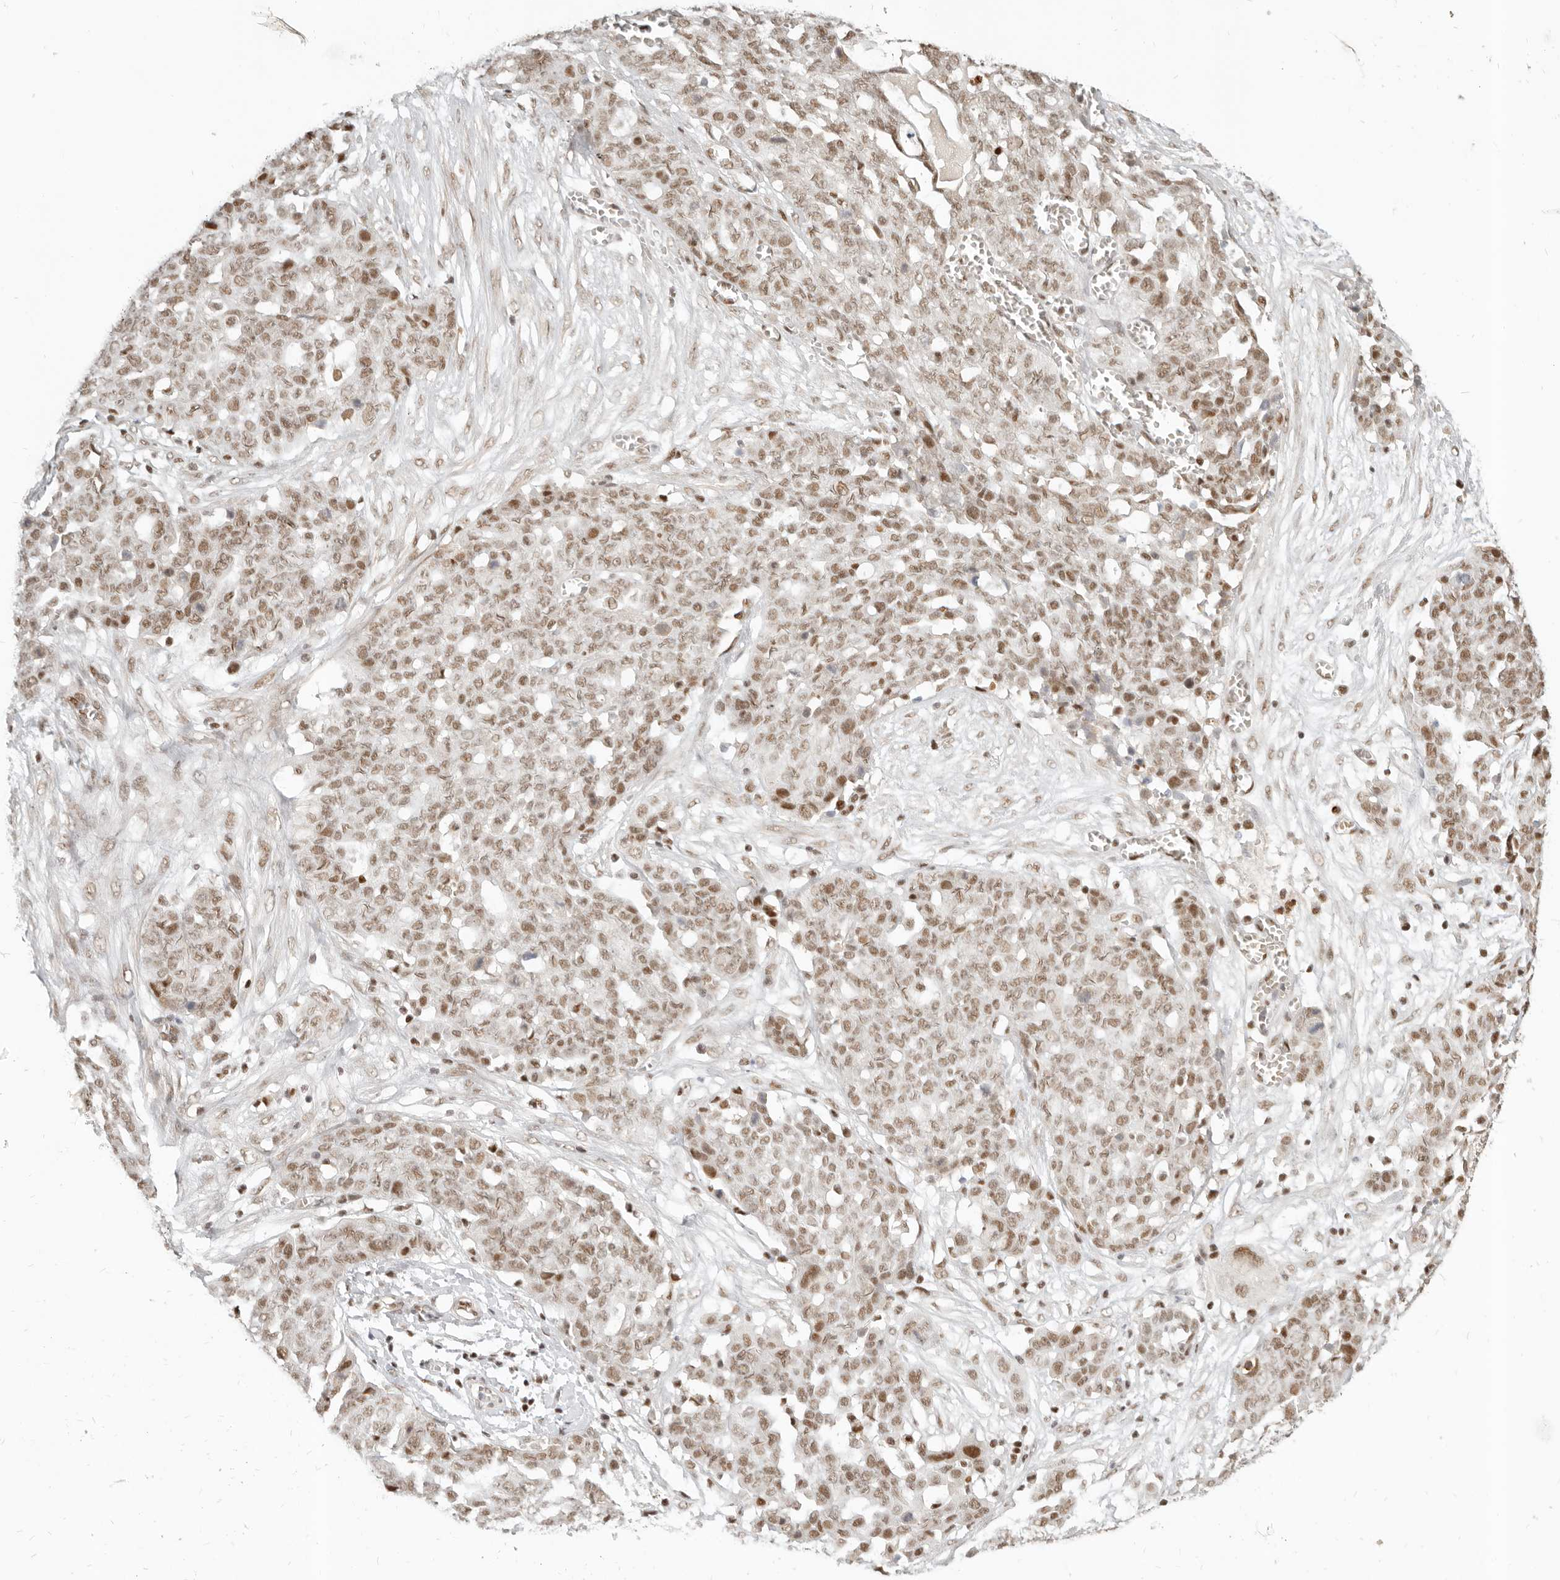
{"staining": {"intensity": "moderate", "quantity": ">75%", "location": "nuclear"}, "tissue": "ovarian cancer", "cell_type": "Tumor cells", "image_type": "cancer", "snomed": [{"axis": "morphology", "description": "Cystadenocarcinoma, serous, NOS"}, {"axis": "topography", "description": "Soft tissue"}, {"axis": "topography", "description": "Ovary"}], "caption": "There is medium levels of moderate nuclear positivity in tumor cells of ovarian serous cystadenocarcinoma, as demonstrated by immunohistochemical staining (brown color).", "gene": "GABPA", "patient": {"sex": "female", "age": 57}}